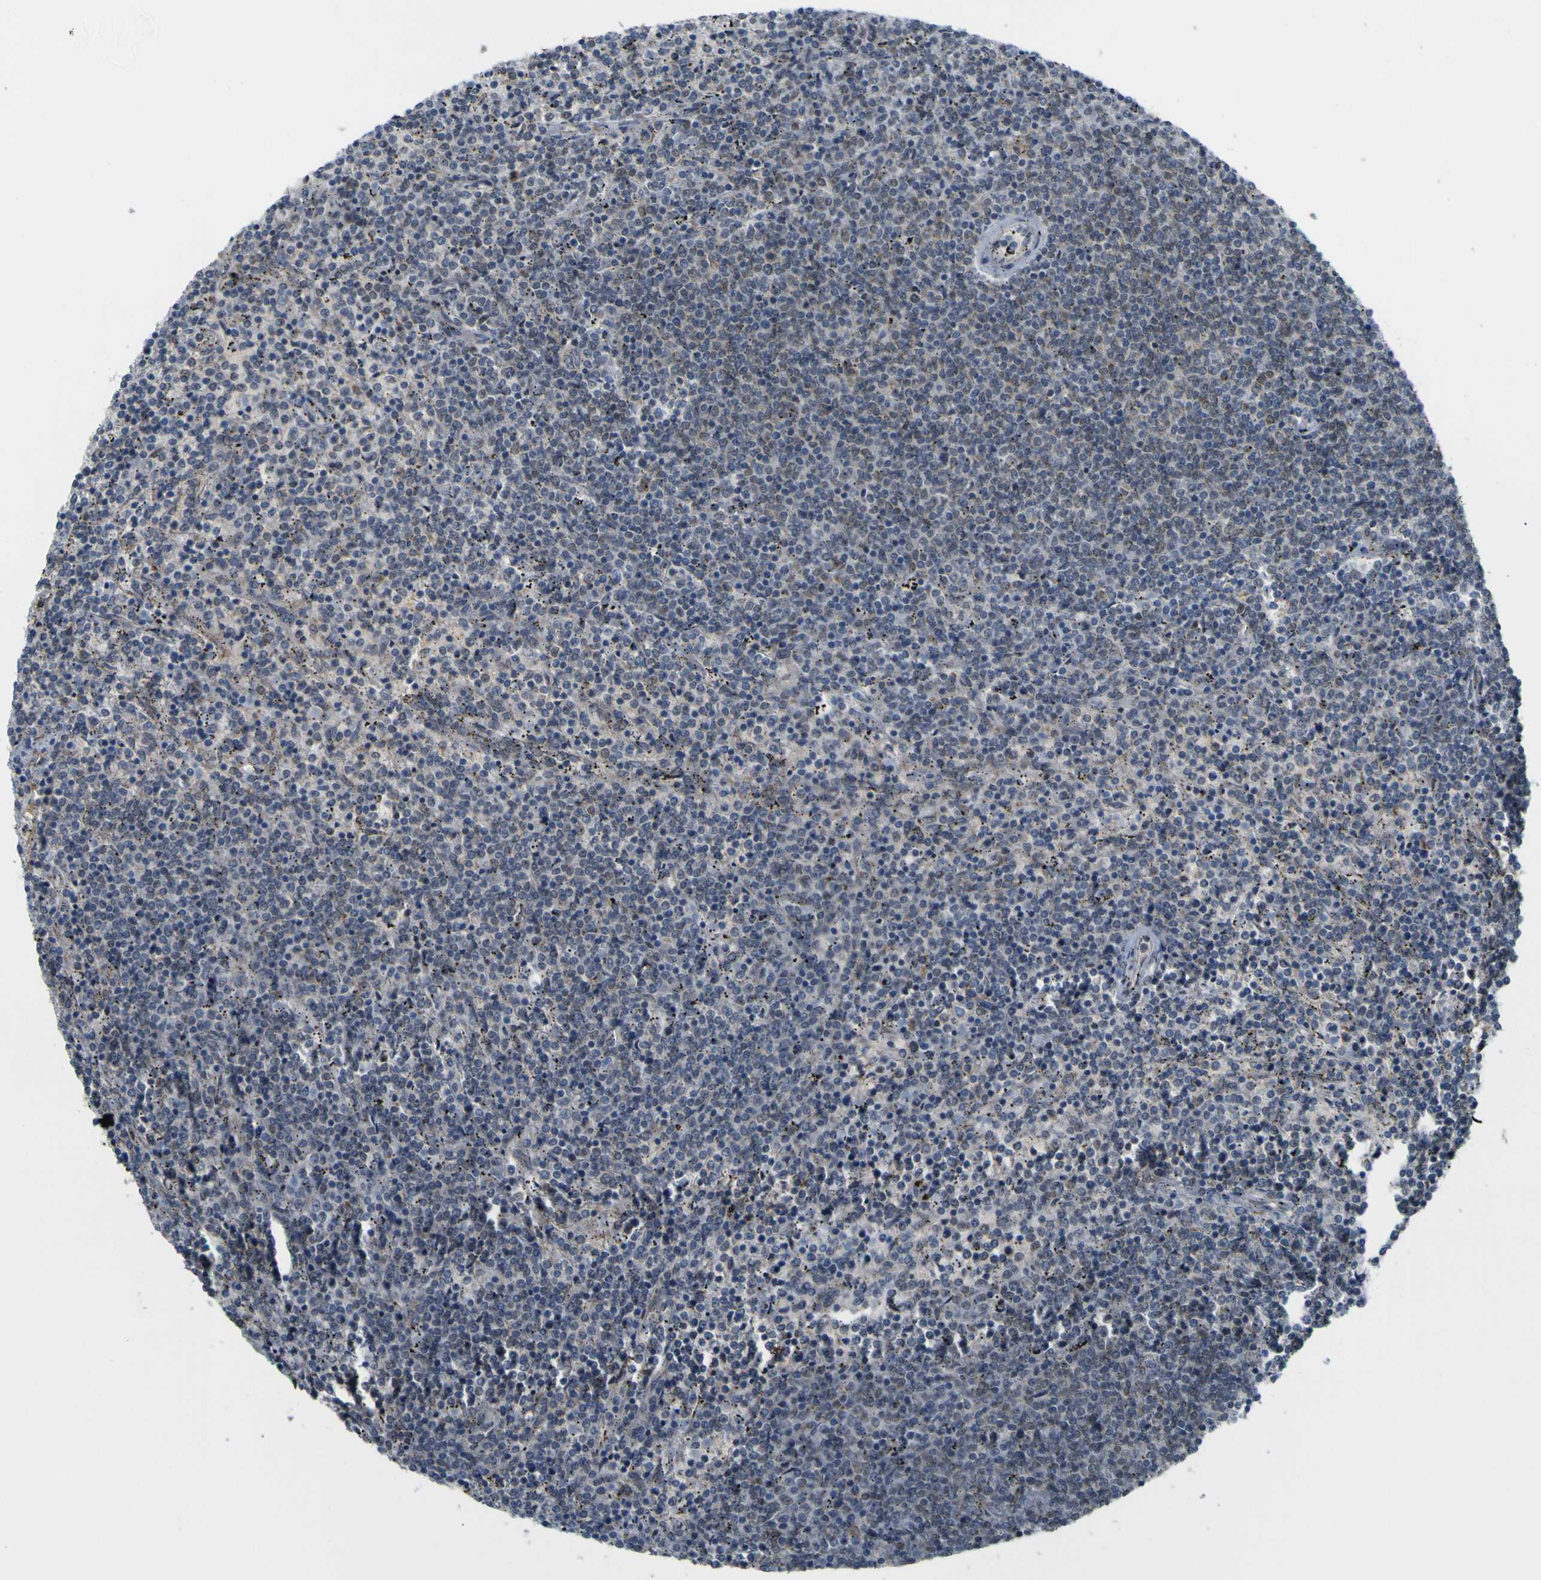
{"staining": {"intensity": "negative", "quantity": "none", "location": "none"}, "tissue": "lymphoma", "cell_type": "Tumor cells", "image_type": "cancer", "snomed": [{"axis": "morphology", "description": "Malignant lymphoma, non-Hodgkin's type, Low grade"}, {"axis": "topography", "description": "Spleen"}], "caption": "A high-resolution image shows immunohistochemistry (IHC) staining of lymphoma, which exhibits no significant staining in tumor cells.", "gene": "ACBD5", "patient": {"sex": "female", "age": 50}}